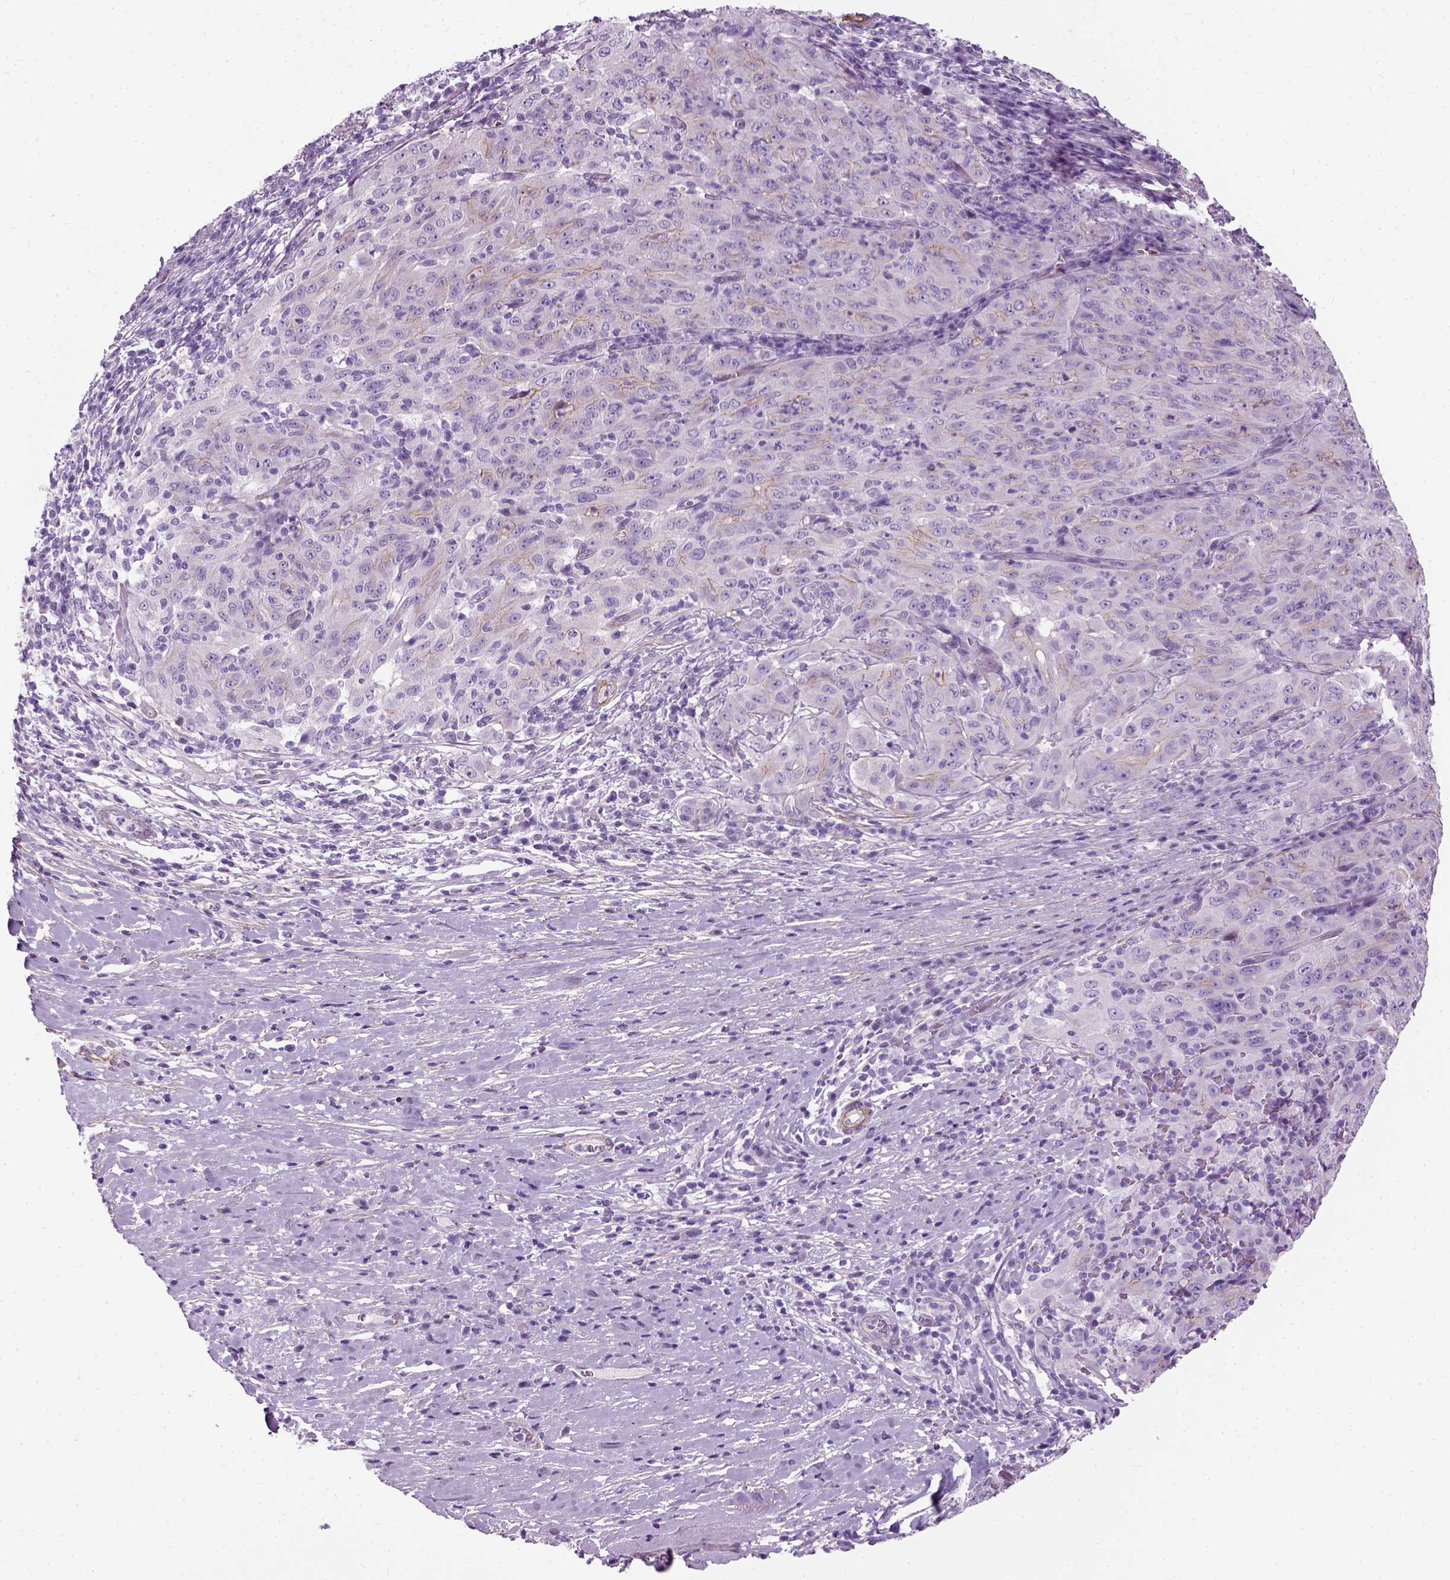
{"staining": {"intensity": "negative", "quantity": "none", "location": "none"}, "tissue": "pancreatic cancer", "cell_type": "Tumor cells", "image_type": "cancer", "snomed": [{"axis": "morphology", "description": "Adenocarcinoma, NOS"}, {"axis": "topography", "description": "Pancreas"}], "caption": "A high-resolution micrograph shows immunohistochemistry (IHC) staining of adenocarcinoma (pancreatic), which demonstrates no significant expression in tumor cells.", "gene": "FAM161A", "patient": {"sex": "male", "age": 63}}